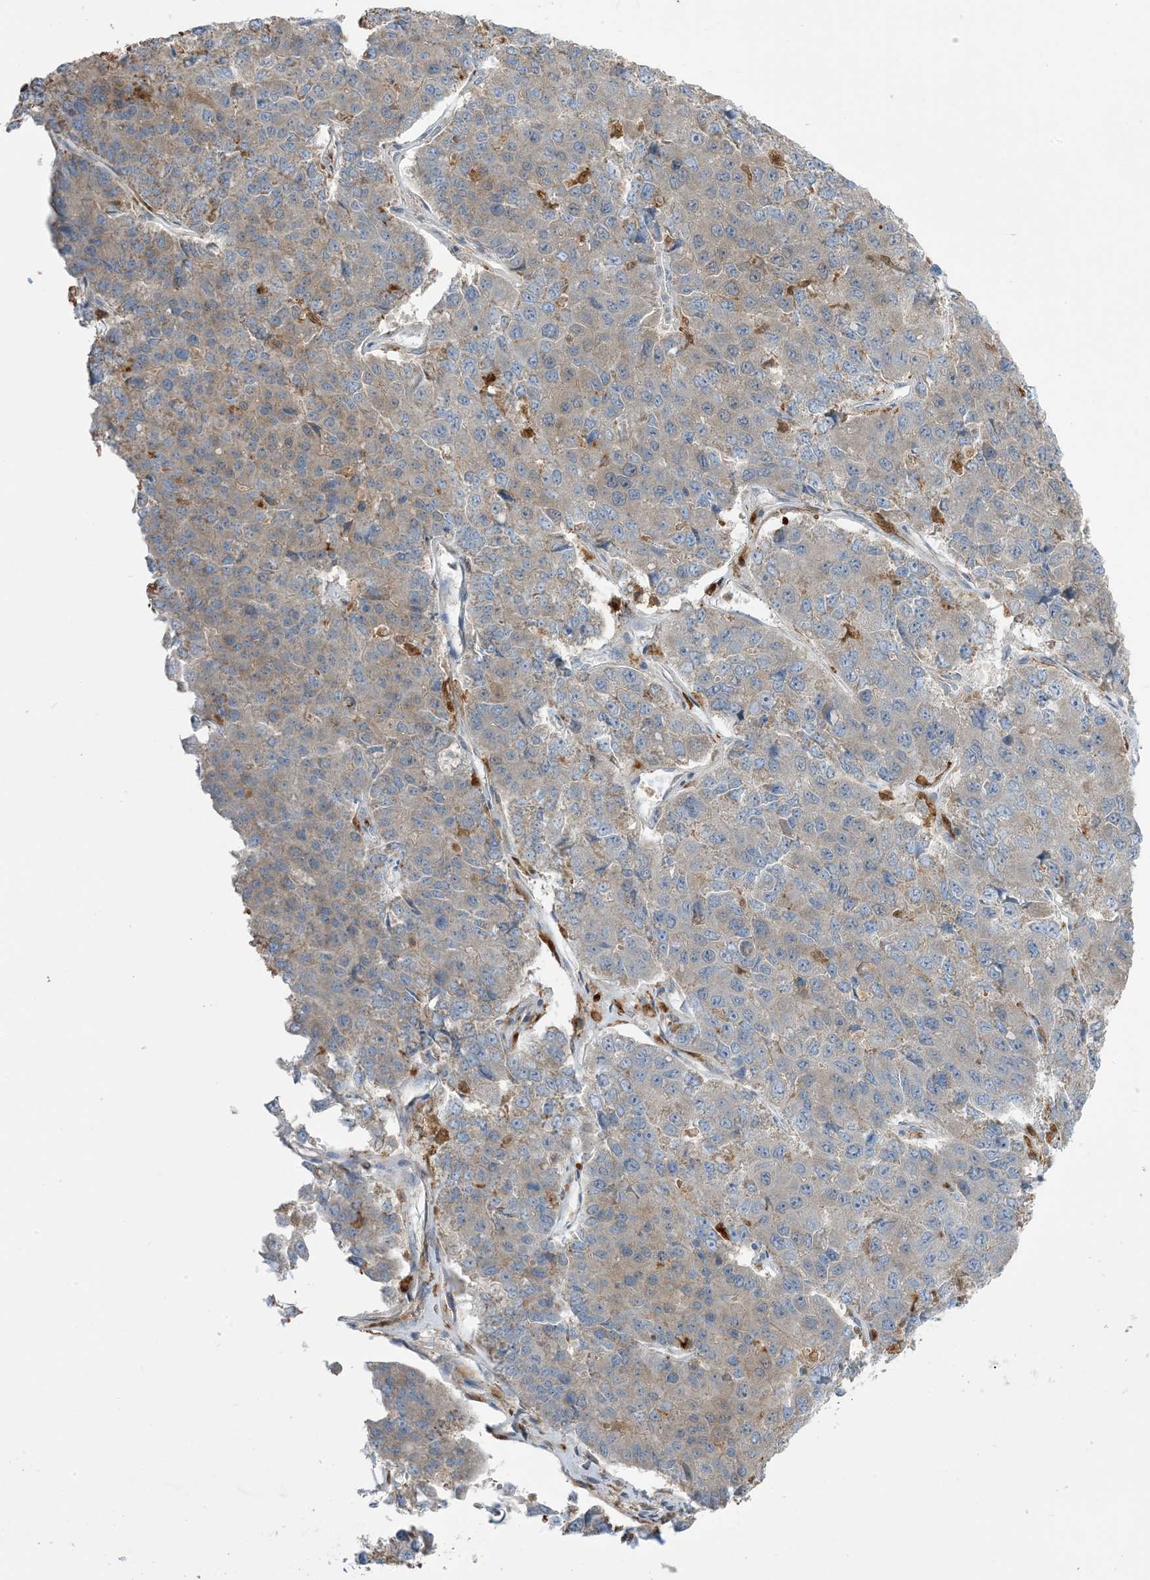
{"staining": {"intensity": "weak", "quantity": "<25%", "location": "cytoplasmic/membranous"}, "tissue": "pancreatic cancer", "cell_type": "Tumor cells", "image_type": "cancer", "snomed": [{"axis": "morphology", "description": "Adenocarcinoma, NOS"}, {"axis": "topography", "description": "Pancreas"}], "caption": "Immunohistochemistry image of neoplastic tissue: human pancreatic adenocarcinoma stained with DAB (3,3'-diaminobenzidine) shows no significant protein expression in tumor cells.", "gene": "NAGK", "patient": {"sex": "male", "age": 50}}